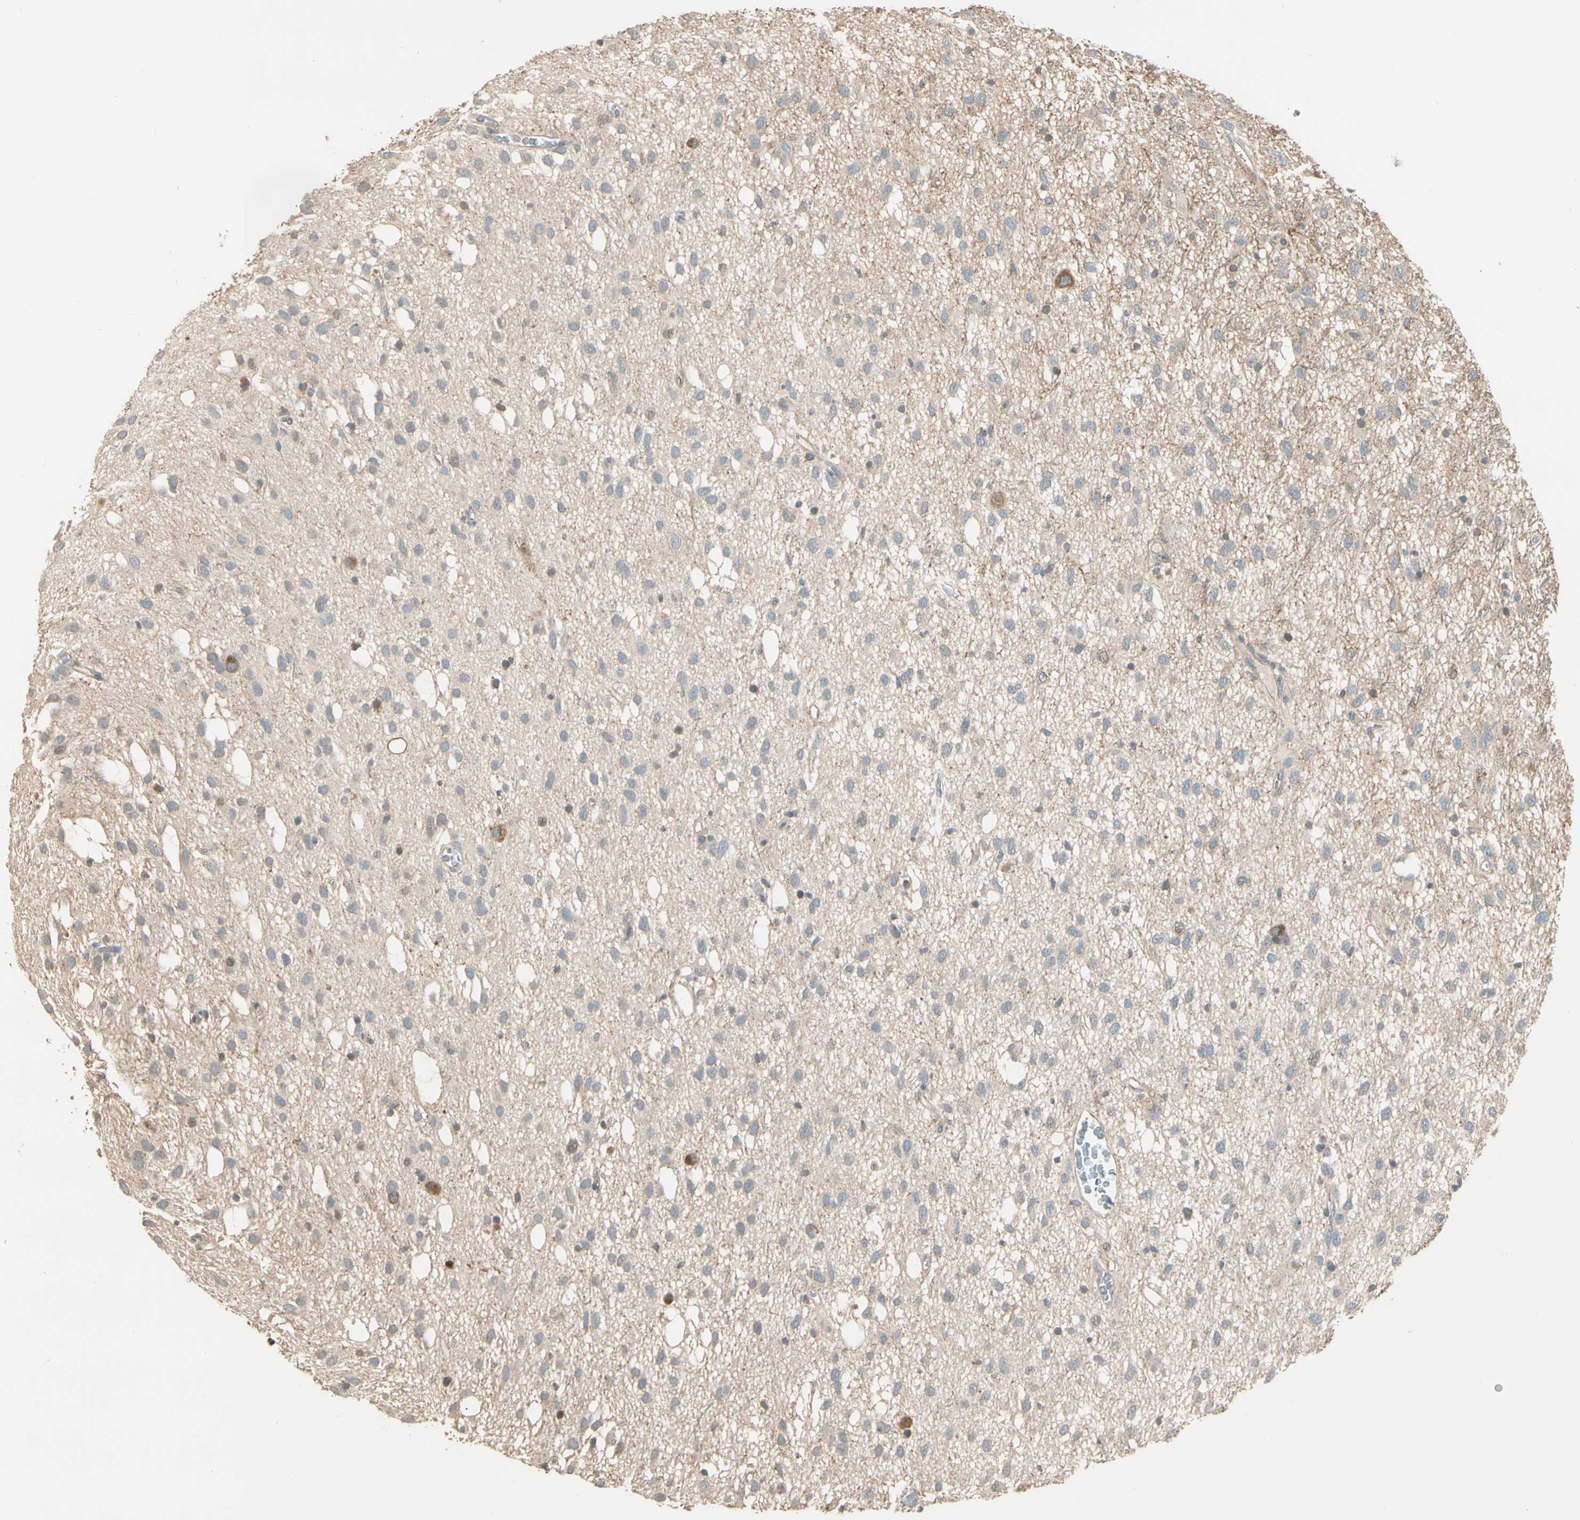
{"staining": {"intensity": "weak", "quantity": ">75%", "location": "cytoplasmic/membranous"}, "tissue": "glioma", "cell_type": "Tumor cells", "image_type": "cancer", "snomed": [{"axis": "morphology", "description": "Glioma, malignant, Low grade"}, {"axis": "topography", "description": "Brain"}], "caption": "Immunohistochemical staining of glioma demonstrates low levels of weak cytoplasmic/membranous positivity in about >75% of tumor cells. (DAB IHC with brightfield microscopy, high magnification).", "gene": "TNFRSF21", "patient": {"sex": "male", "age": 77}}